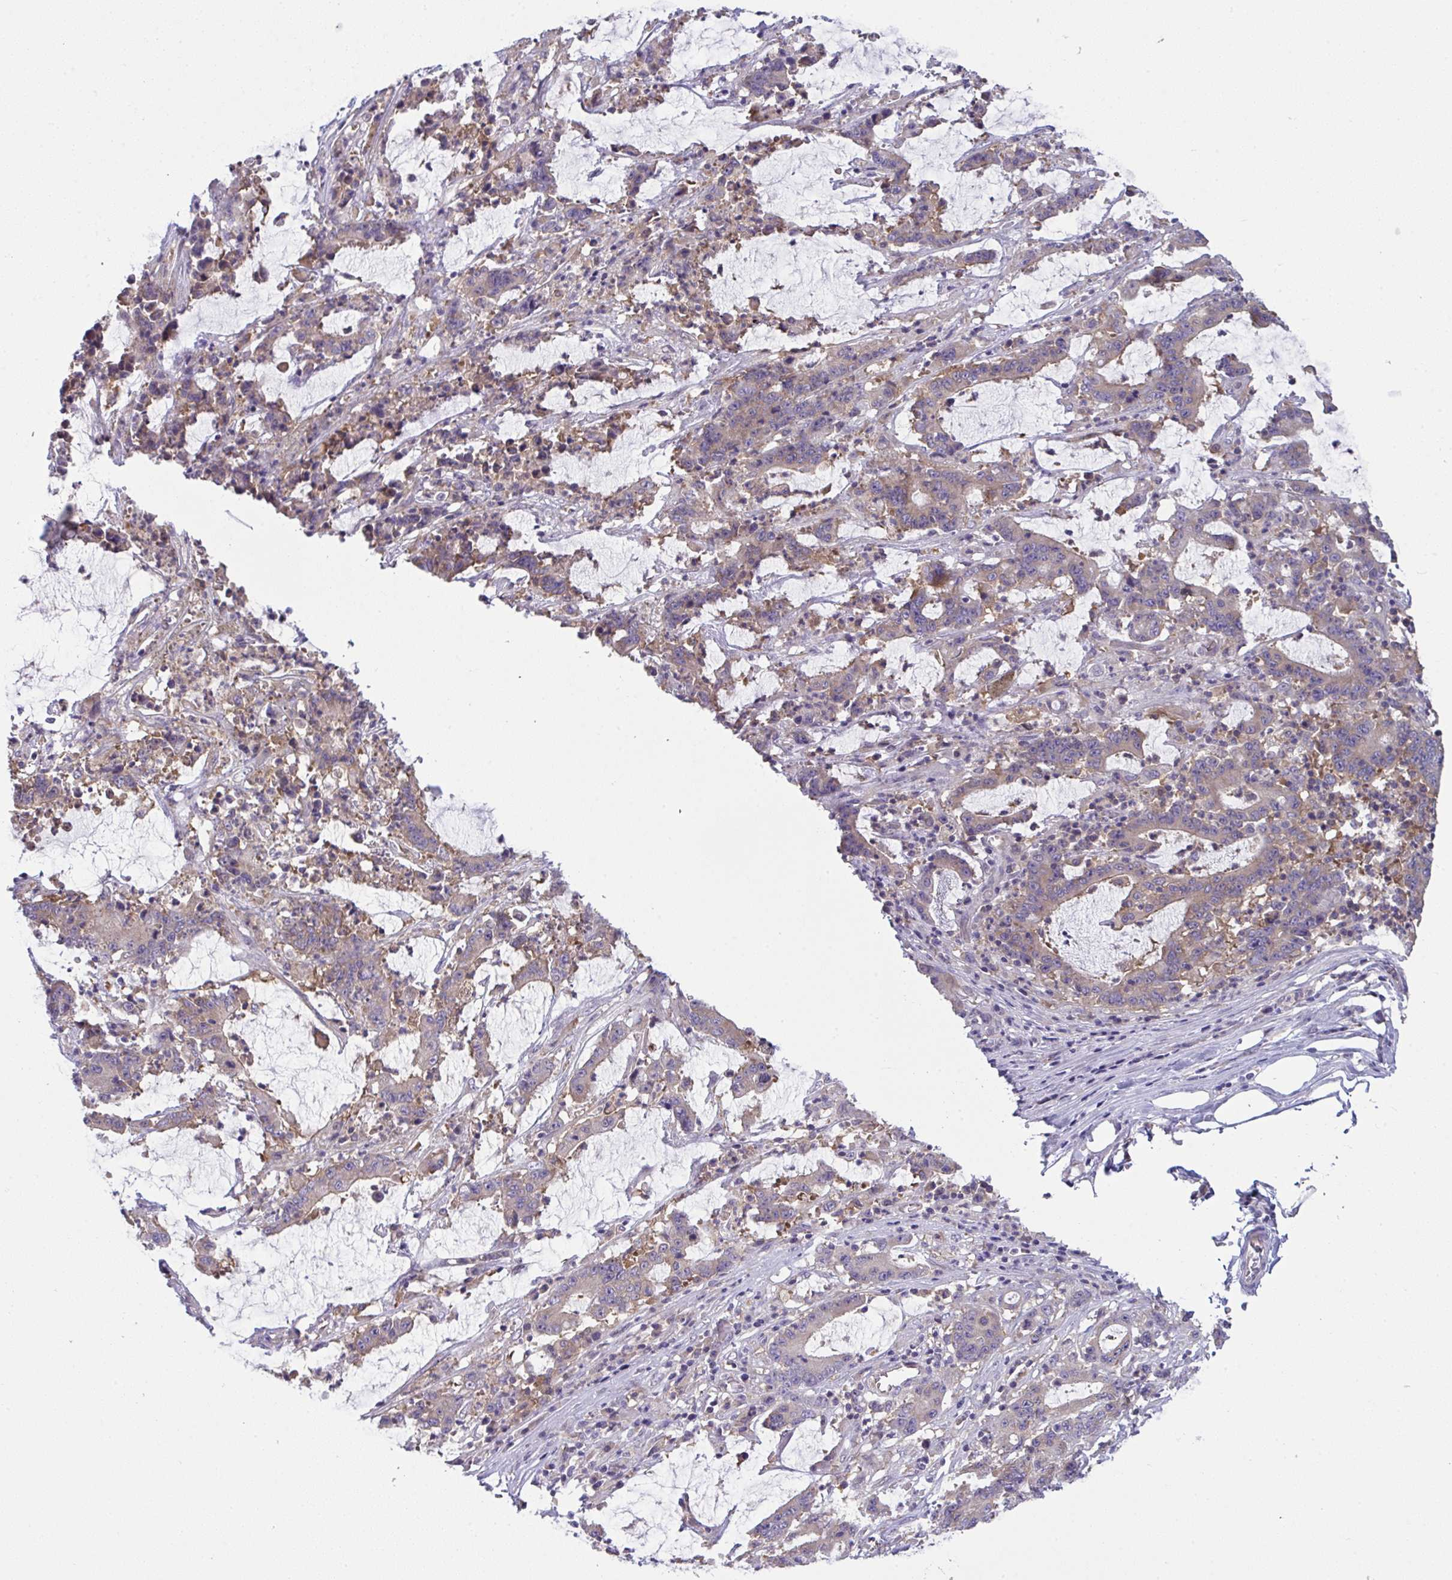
{"staining": {"intensity": "weak", "quantity": ">75%", "location": "cytoplasmic/membranous"}, "tissue": "stomach cancer", "cell_type": "Tumor cells", "image_type": "cancer", "snomed": [{"axis": "morphology", "description": "Adenocarcinoma, NOS"}, {"axis": "topography", "description": "Stomach, upper"}], "caption": "A histopathology image of adenocarcinoma (stomach) stained for a protein reveals weak cytoplasmic/membranous brown staining in tumor cells.", "gene": "ALDH16A1", "patient": {"sex": "male", "age": 68}}